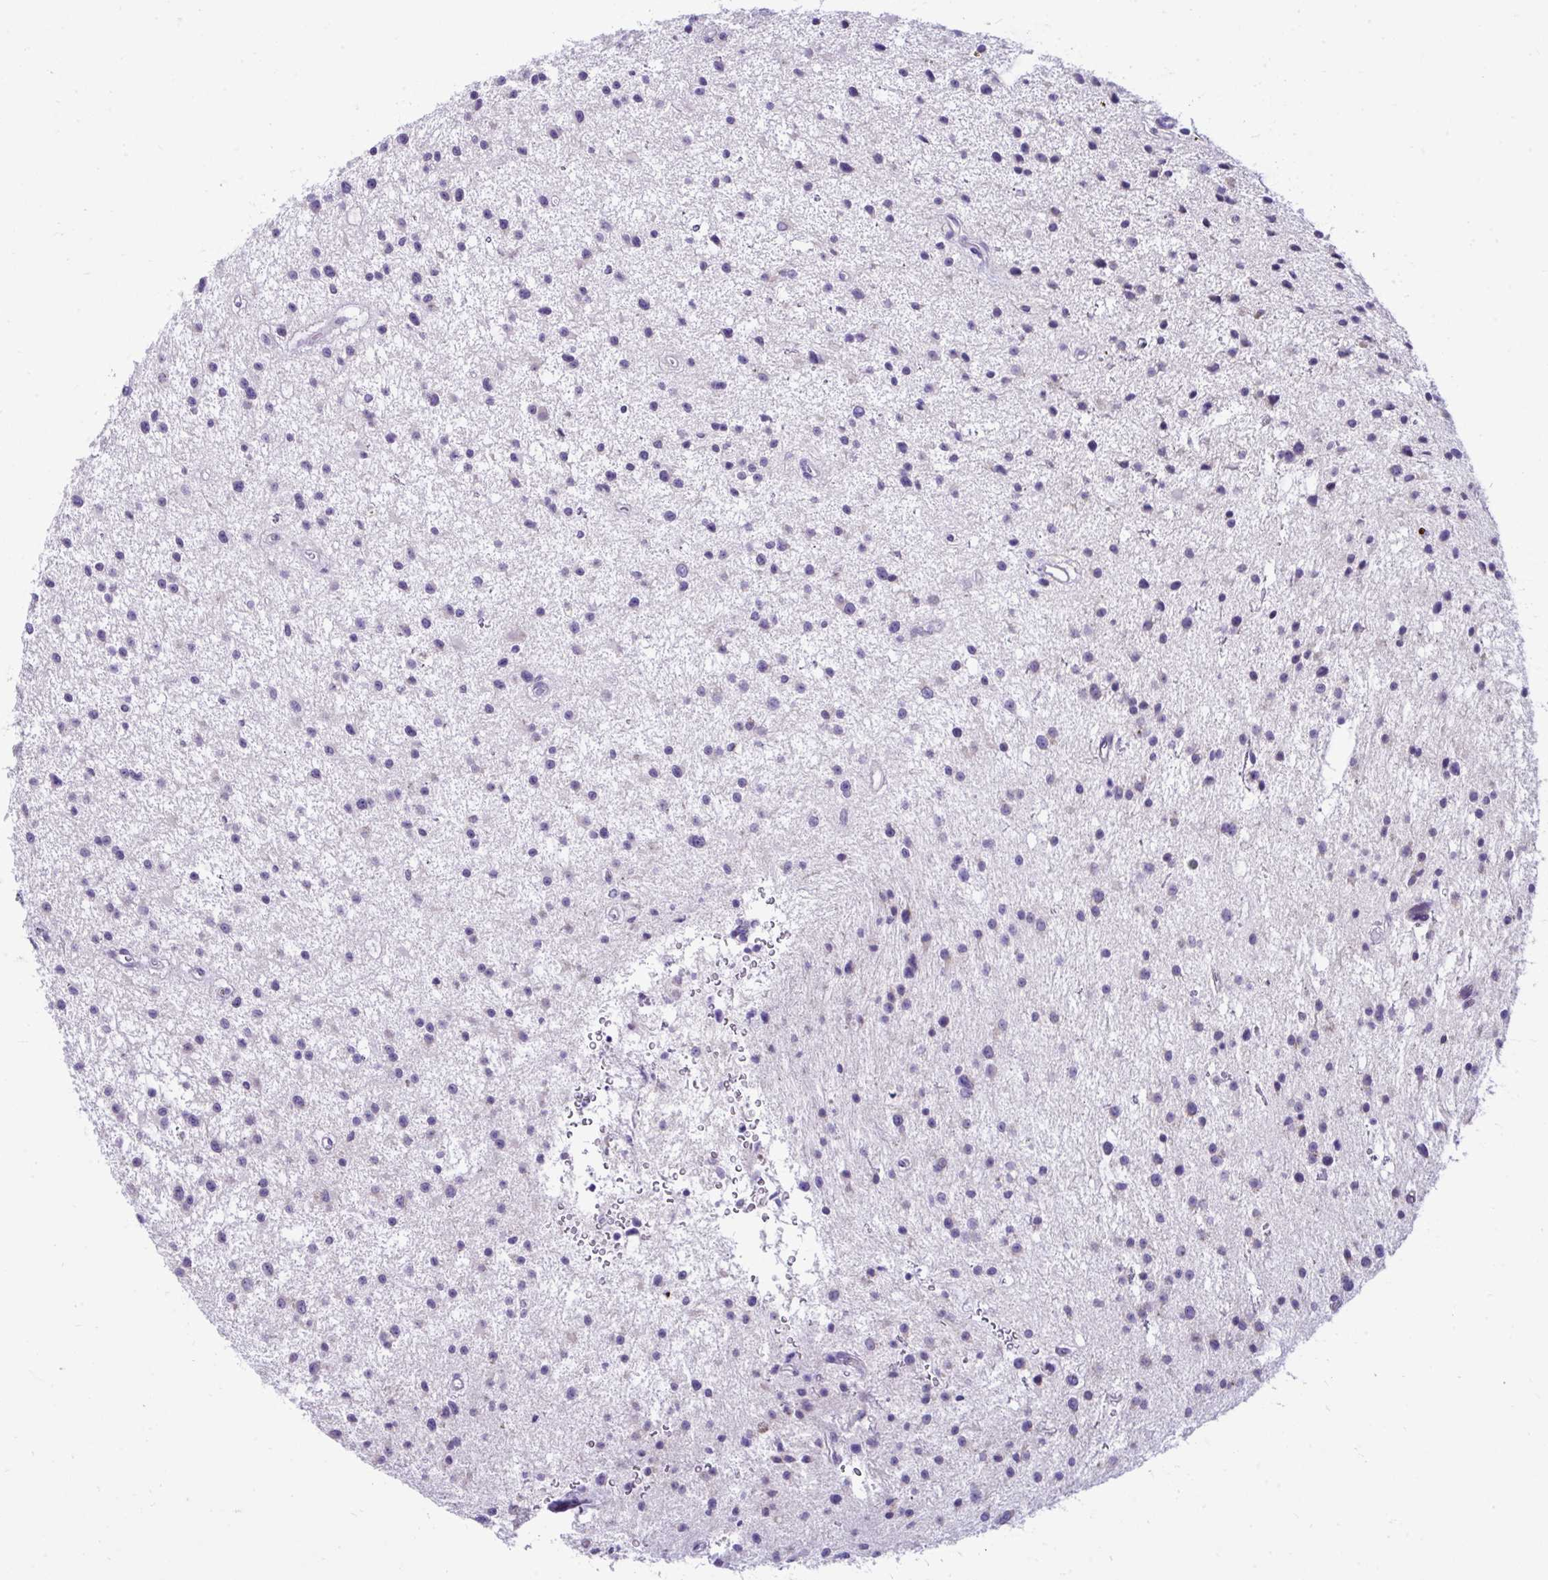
{"staining": {"intensity": "negative", "quantity": "none", "location": "none"}, "tissue": "glioma", "cell_type": "Tumor cells", "image_type": "cancer", "snomed": [{"axis": "morphology", "description": "Glioma, malignant, Low grade"}, {"axis": "topography", "description": "Brain"}], "caption": "Immunohistochemistry (IHC) image of neoplastic tissue: glioma stained with DAB (3,3'-diaminobenzidine) demonstrates no significant protein staining in tumor cells.", "gene": "RPL7", "patient": {"sex": "male", "age": 43}}